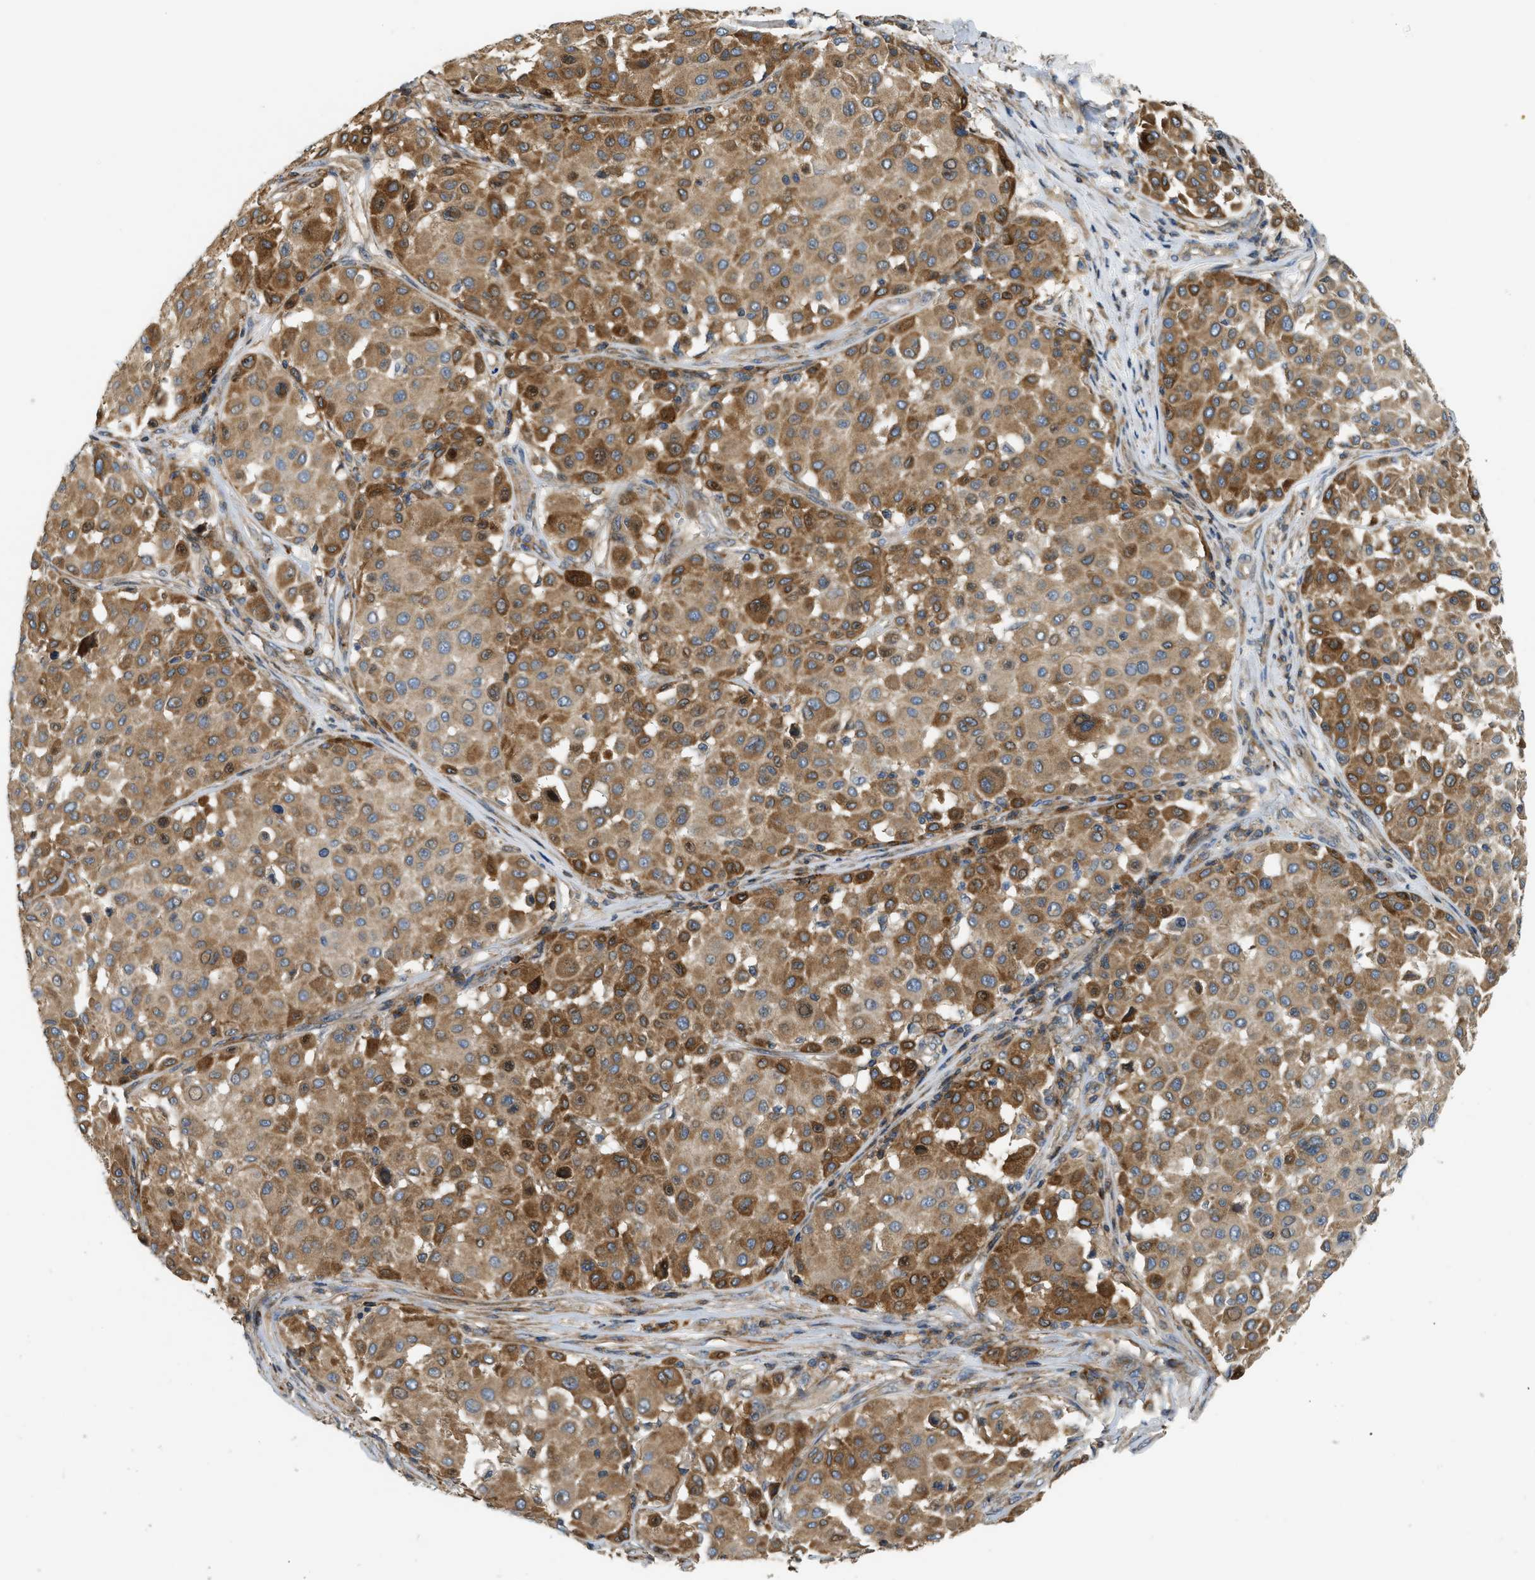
{"staining": {"intensity": "moderate", "quantity": ">75%", "location": "cytoplasmic/membranous"}, "tissue": "melanoma", "cell_type": "Tumor cells", "image_type": "cancer", "snomed": [{"axis": "morphology", "description": "Malignant melanoma, Metastatic site"}, {"axis": "topography", "description": "Soft tissue"}], "caption": "This photomicrograph exhibits IHC staining of melanoma, with medium moderate cytoplasmic/membranous expression in approximately >75% of tumor cells.", "gene": "BTN3A2", "patient": {"sex": "male", "age": 41}}